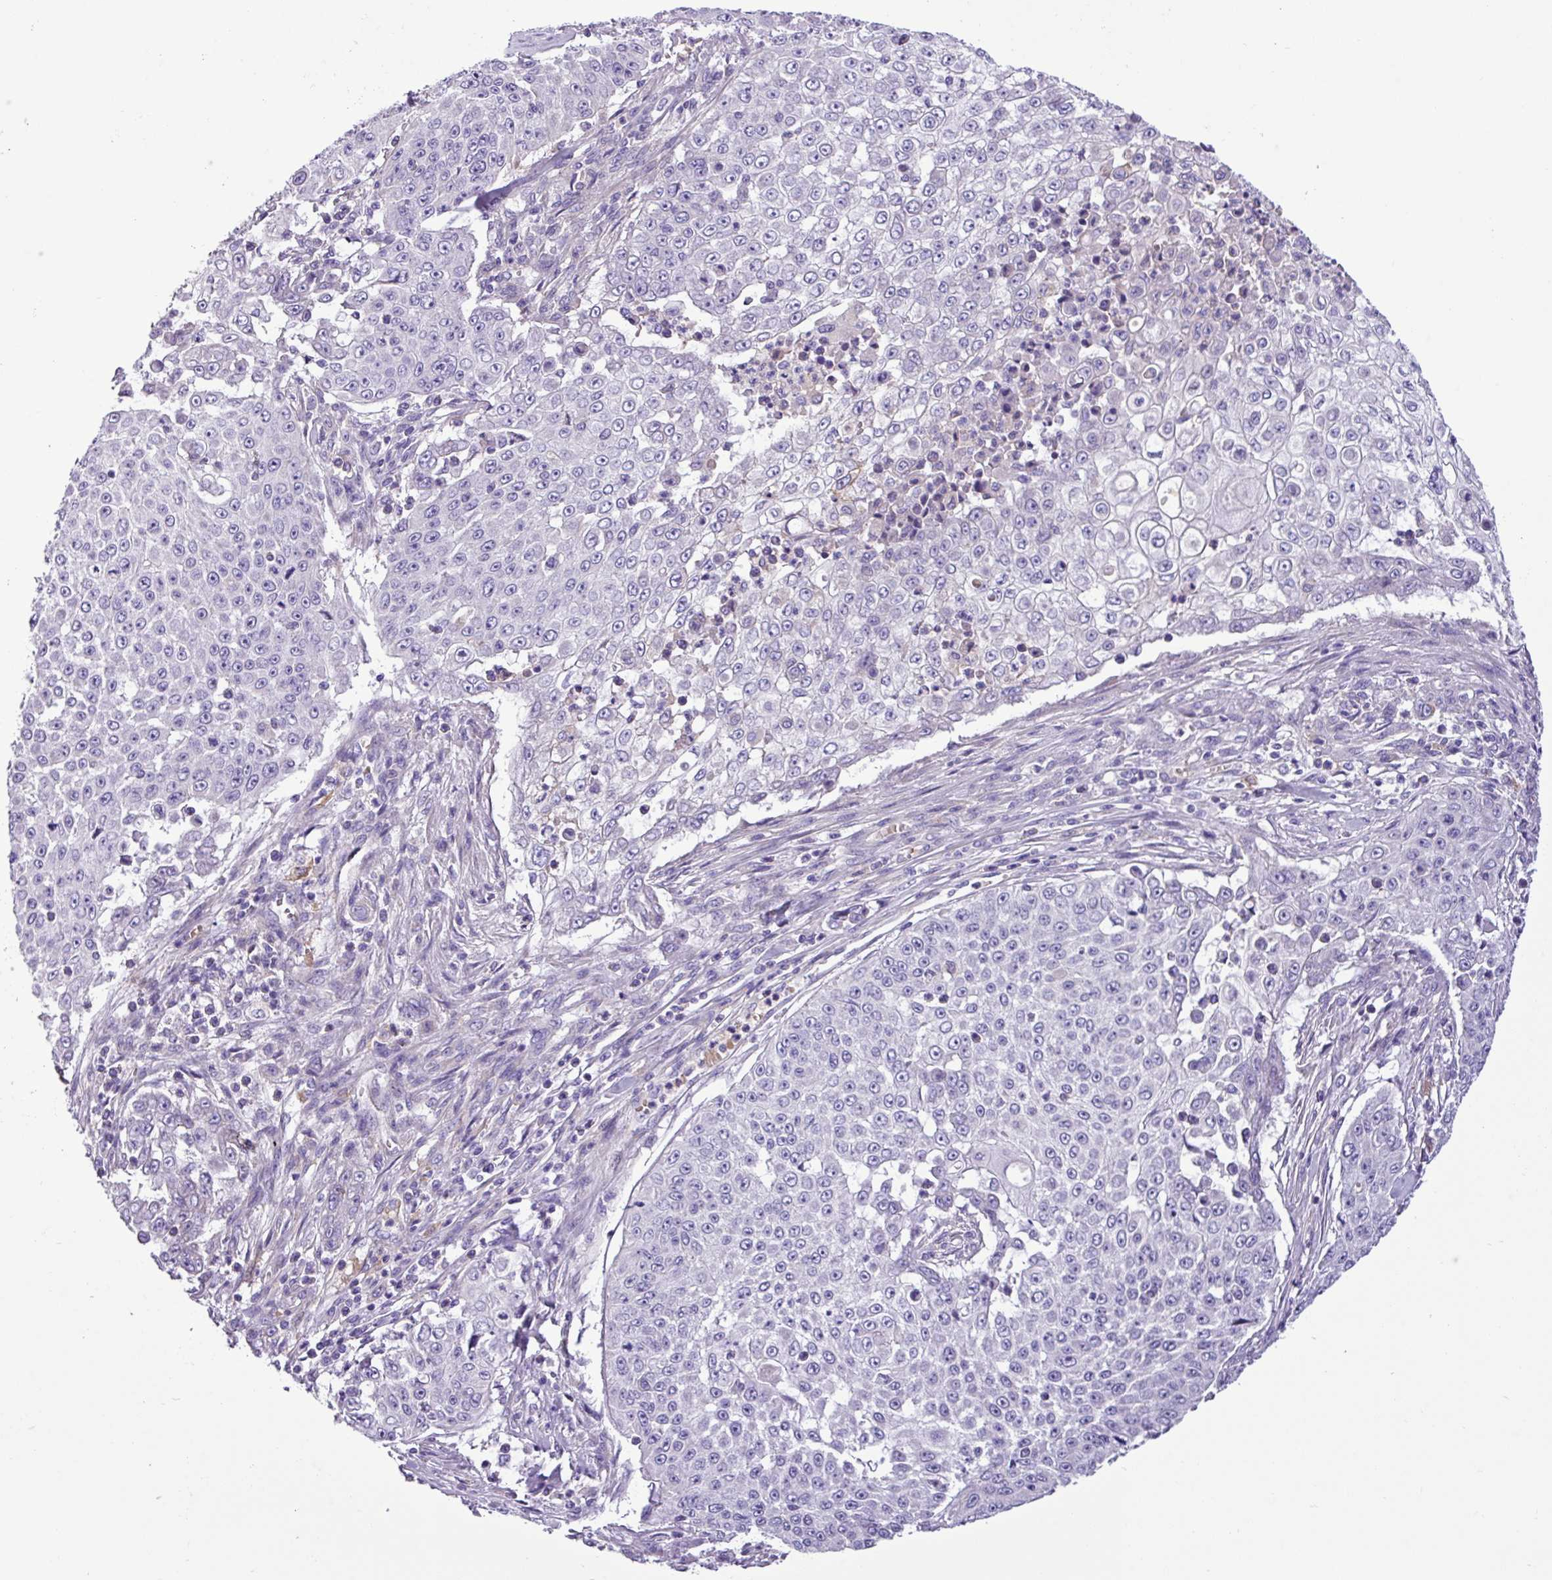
{"staining": {"intensity": "negative", "quantity": "none", "location": "none"}, "tissue": "skin cancer", "cell_type": "Tumor cells", "image_type": "cancer", "snomed": [{"axis": "morphology", "description": "Squamous cell carcinoma, NOS"}, {"axis": "topography", "description": "Skin"}], "caption": "Tumor cells are negative for brown protein staining in skin cancer.", "gene": "C11orf91", "patient": {"sex": "male", "age": 24}}